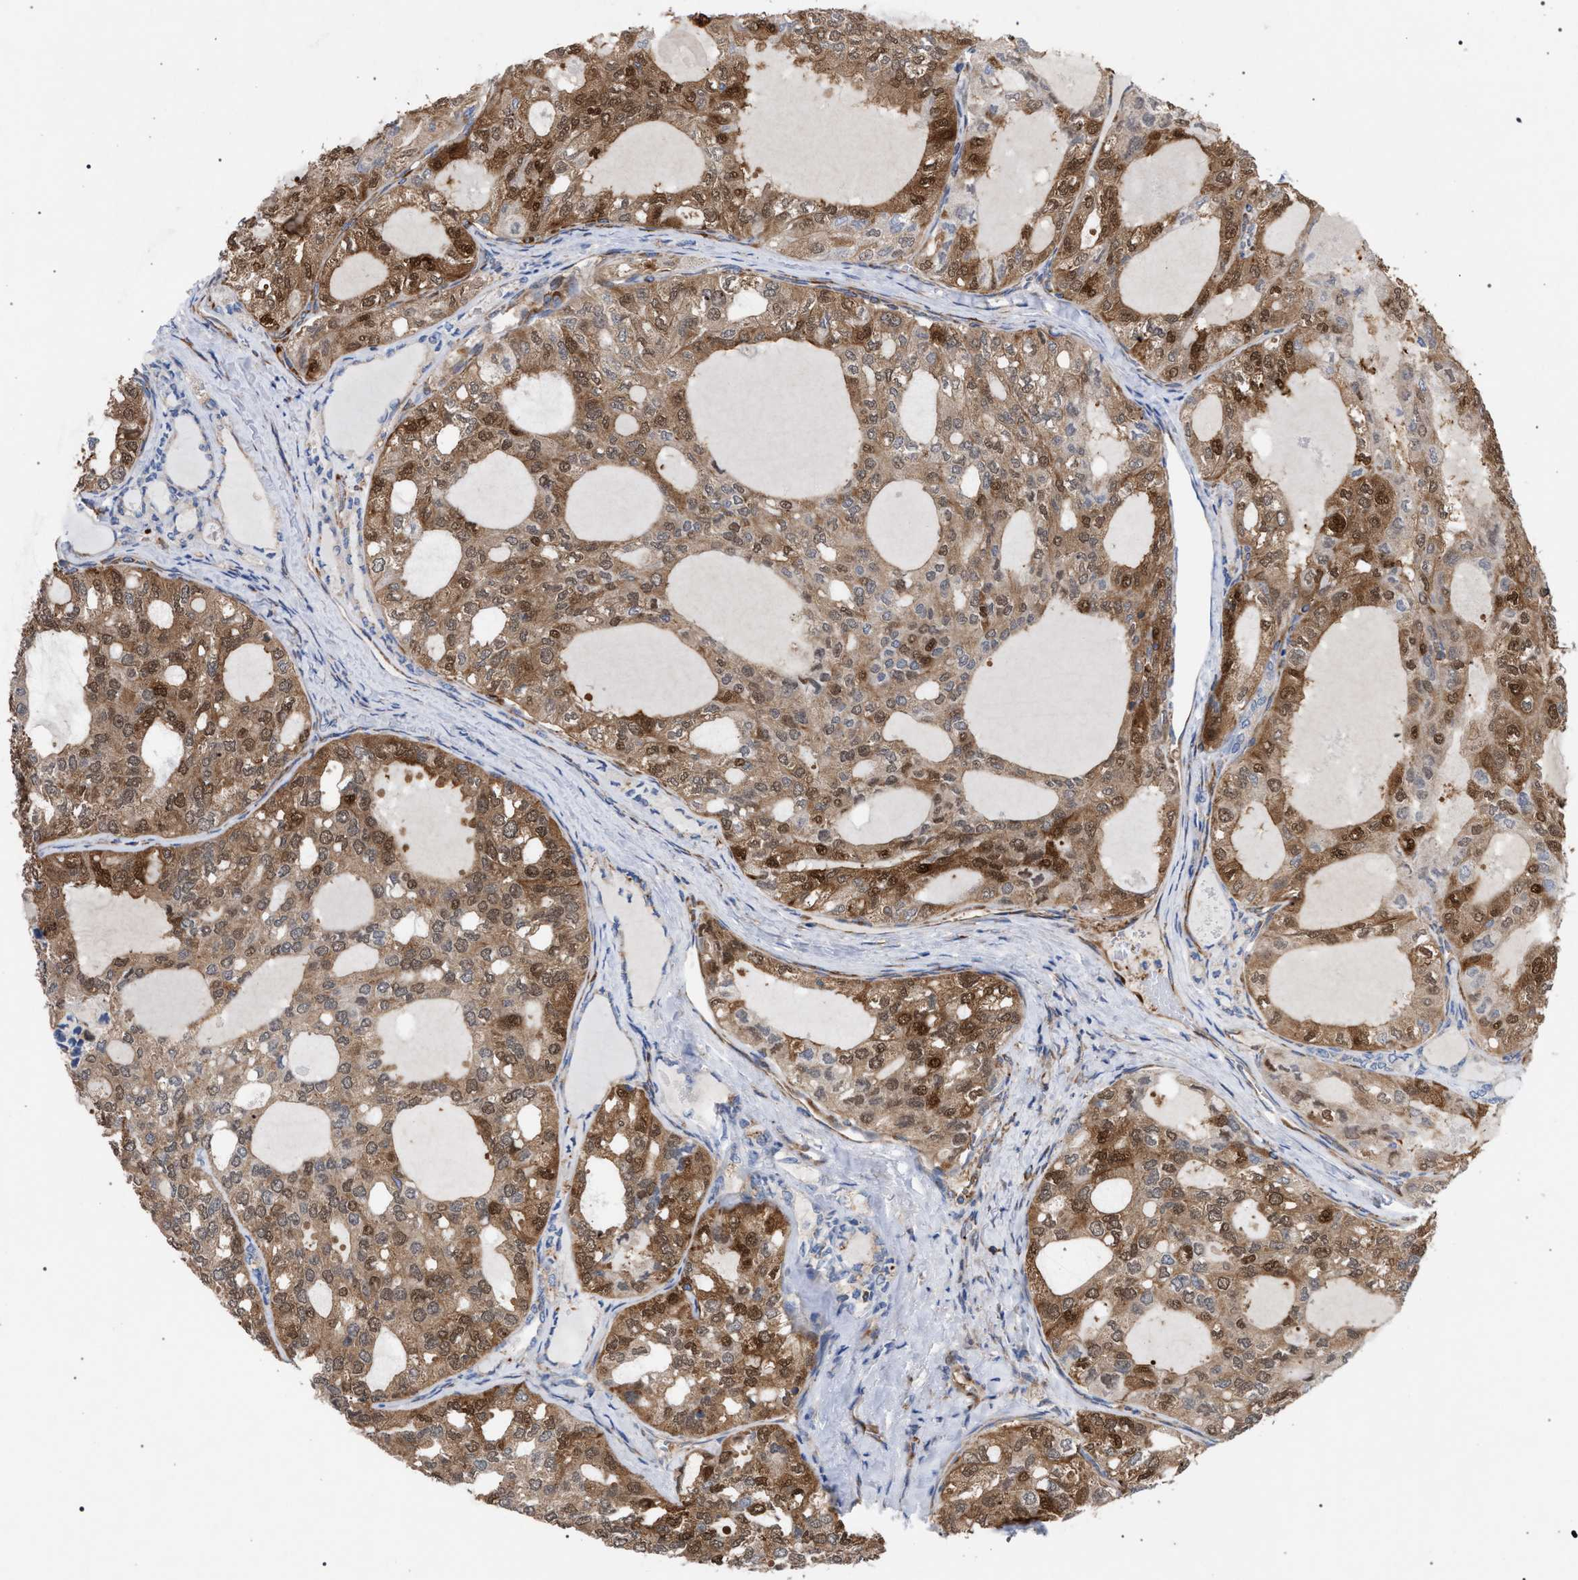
{"staining": {"intensity": "moderate", "quantity": ">75%", "location": "cytoplasmic/membranous,nuclear"}, "tissue": "thyroid cancer", "cell_type": "Tumor cells", "image_type": "cancer", "snomed": [{"axis": "morphology", "description": "Follicular adenoma carcinoma, NOS"}, {"axis": "topography", "description": "Thyroid gland"}], "caption": "Immunohistochemical staining of human thyroid cancer (follicular adenoma carcinoma) demonstrates moderate cytoplasmic/membranous and nuclear protein expression in approximately >75% of tumor cells.", "gene": "CDR2L", "patient": {"sex": "male", "age": 75}}